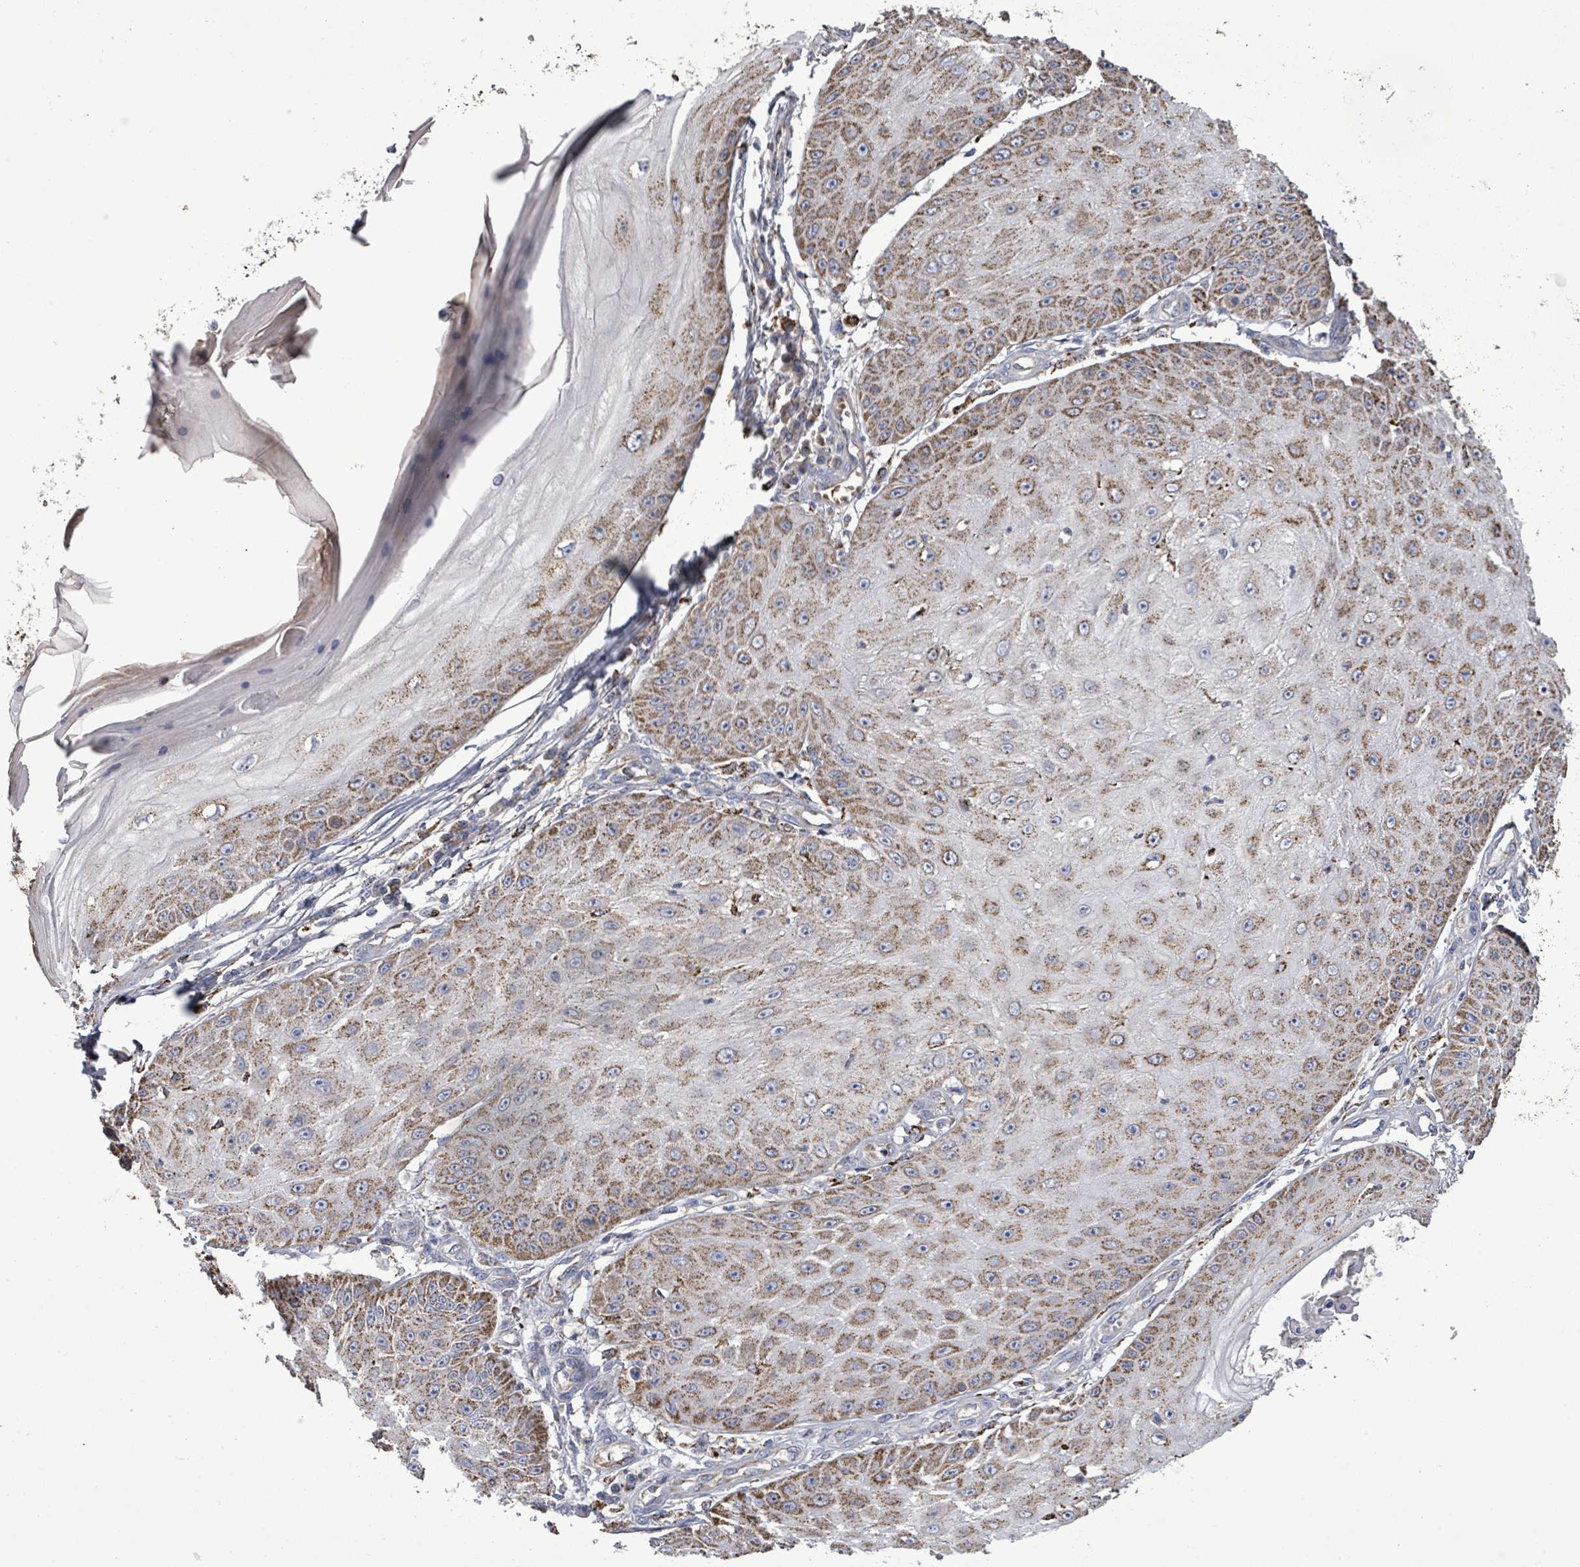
{"staining": {"intensity": "moderate", "quantity": ">75%", "location": "cytoplasmic/membranous"}, "tissue": "skin cancer", "cell_type": "Tumor cells", "image_type": "cancer", "snomed": [{"axis": "morphology", "description": "Squamous cell carcinoma, NOS"}, {"axis": "topography", "description": "Skin"}], "caption": "Human skin squamous cell carcinoma stained with a protein marker shows moderate staining in tumor cells.", "gene": "MTMR12", "patient": {"sex": "male", "age": 70}}